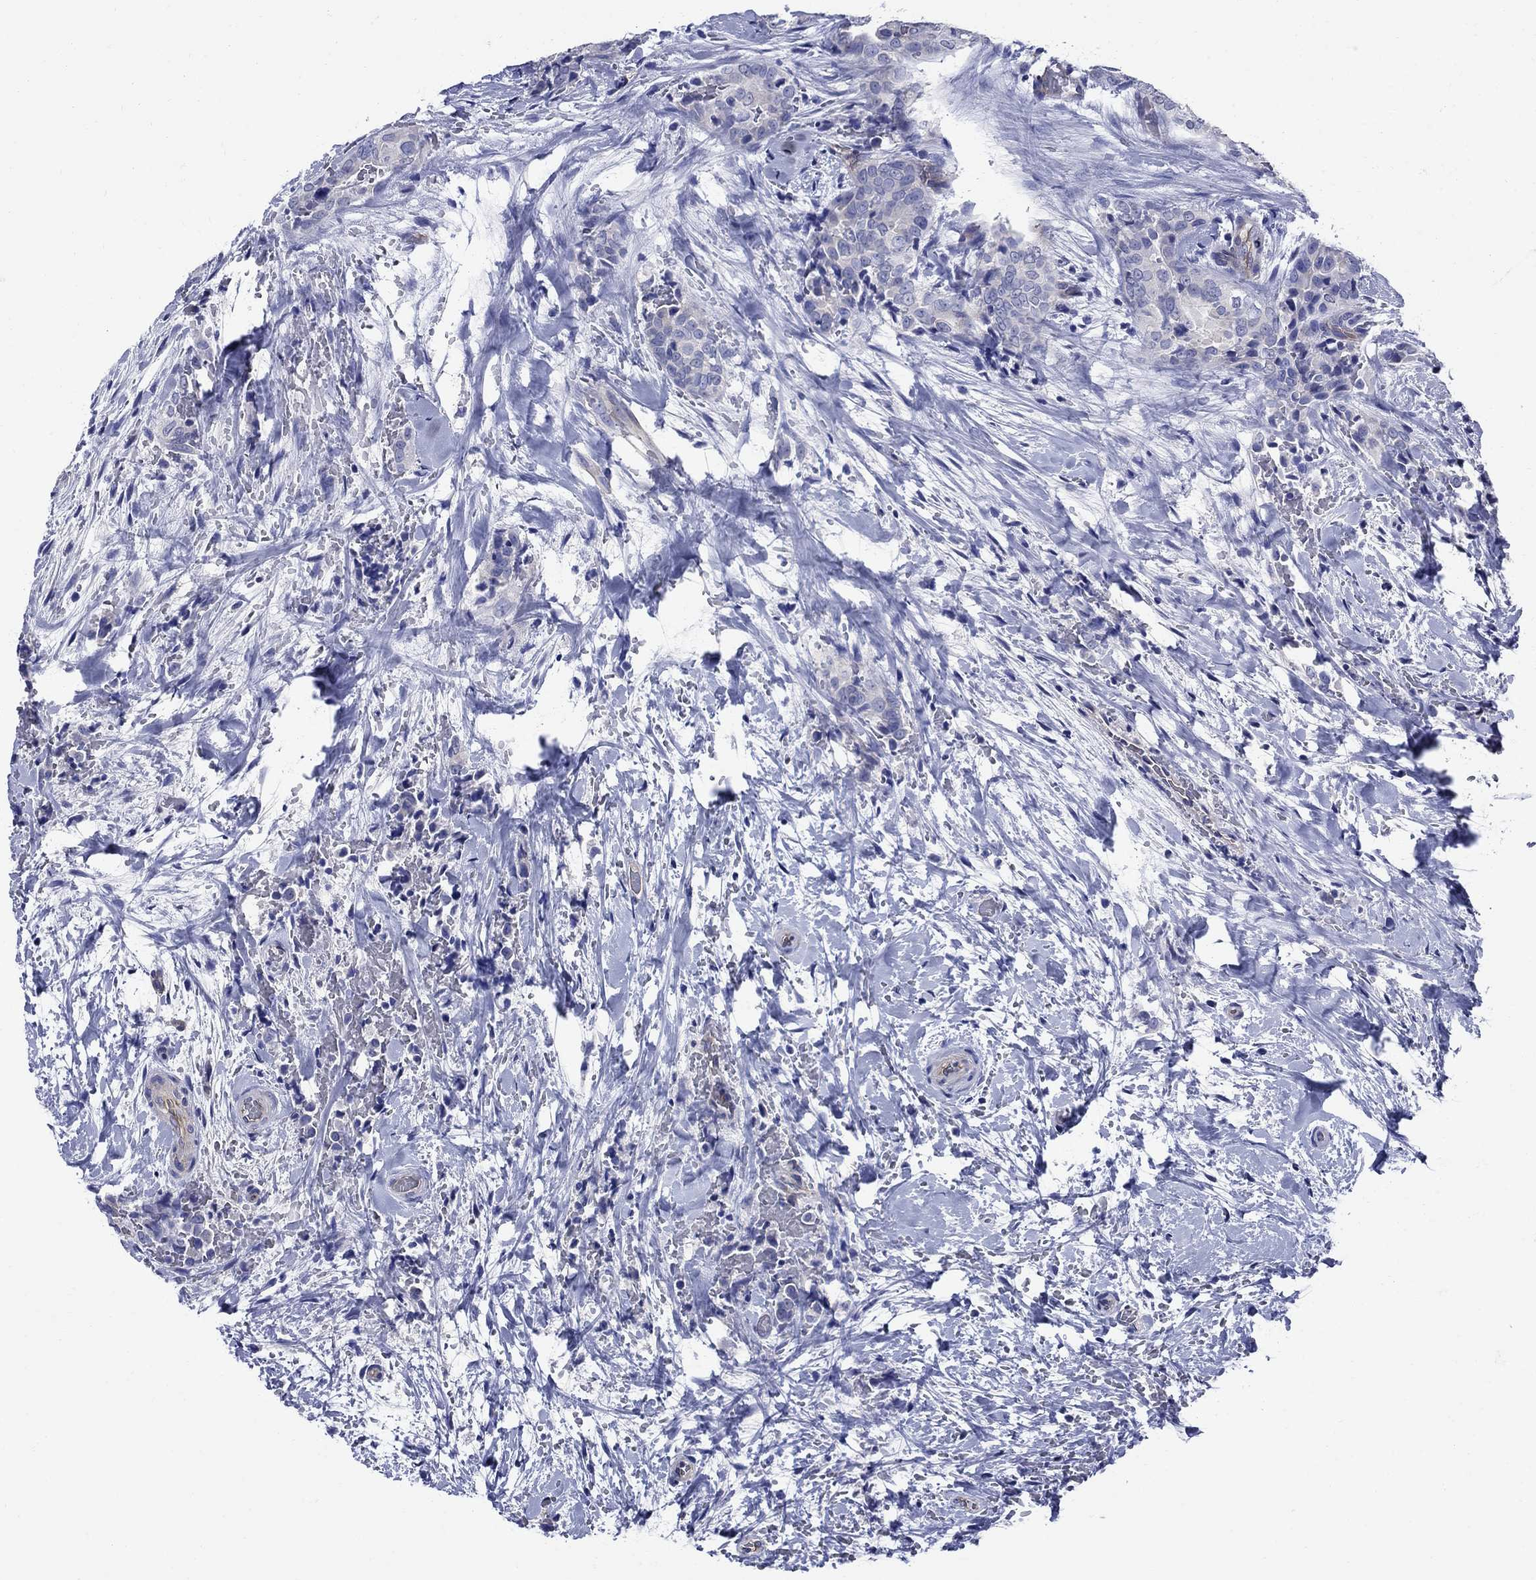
{"staining": {"intensity": "negative", "quantity": "none", "location": "none"}, "tissue": "thyroid cancer", "cell_type": "Tumor cells", "image_type": "cancer", "snomed": [{"axis": "morphology", "description": "Papillary adenocarcinoma, NOS"}, {"axis": "topography", "description": "Thyroid gland"}], "caption": "Immunohistochemistry (IHC) micrograph of neoplastic tissue: thyroid cancer stained with DAB (3,3'-diaminobenzidine) displays no significant protein staining in tumor cells.", "gene": "SMCP", "patient": {"sex": "male", "age": 61}}